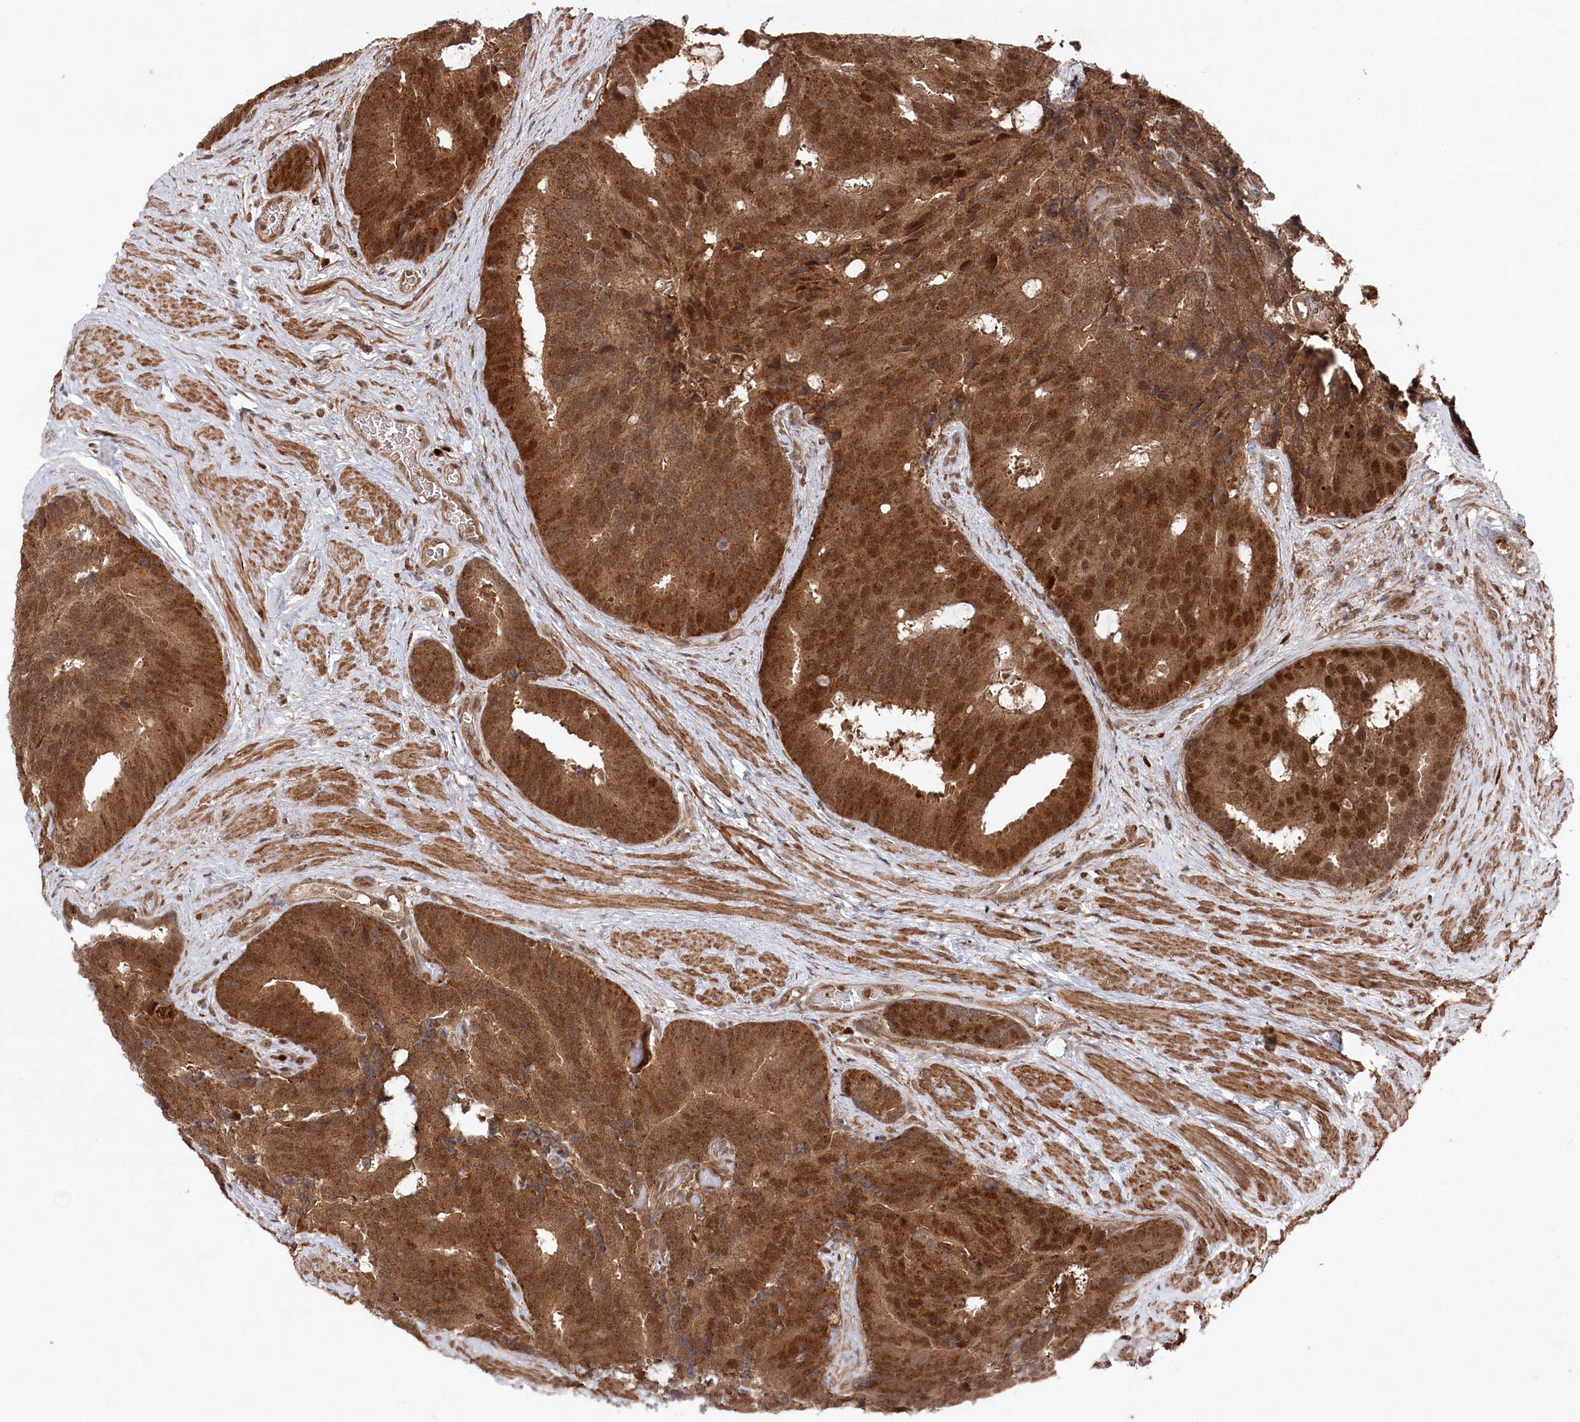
{"staining": {"intensity": "strong", "quantity": ">75%", "location": "cytoplasmic/membranous,nuclear"}, "tissue": "prostate cancer", "cell_type": "Tumor cells", "image_type": "cancer", "snomed": [{"axis": "morphology", "description": "Adenocarcinoma, Low grade"}, {"axis": "topography", "description": "Prostate"}], "caption": "A brown stain shows strong cytoplasmic/membranous and nuclear positivity of a protein in low-grade adenocarcinoma (prostate) tumor cells.", "gene": "BORCS7", "patient": {"sex": "male", "age": 71}}